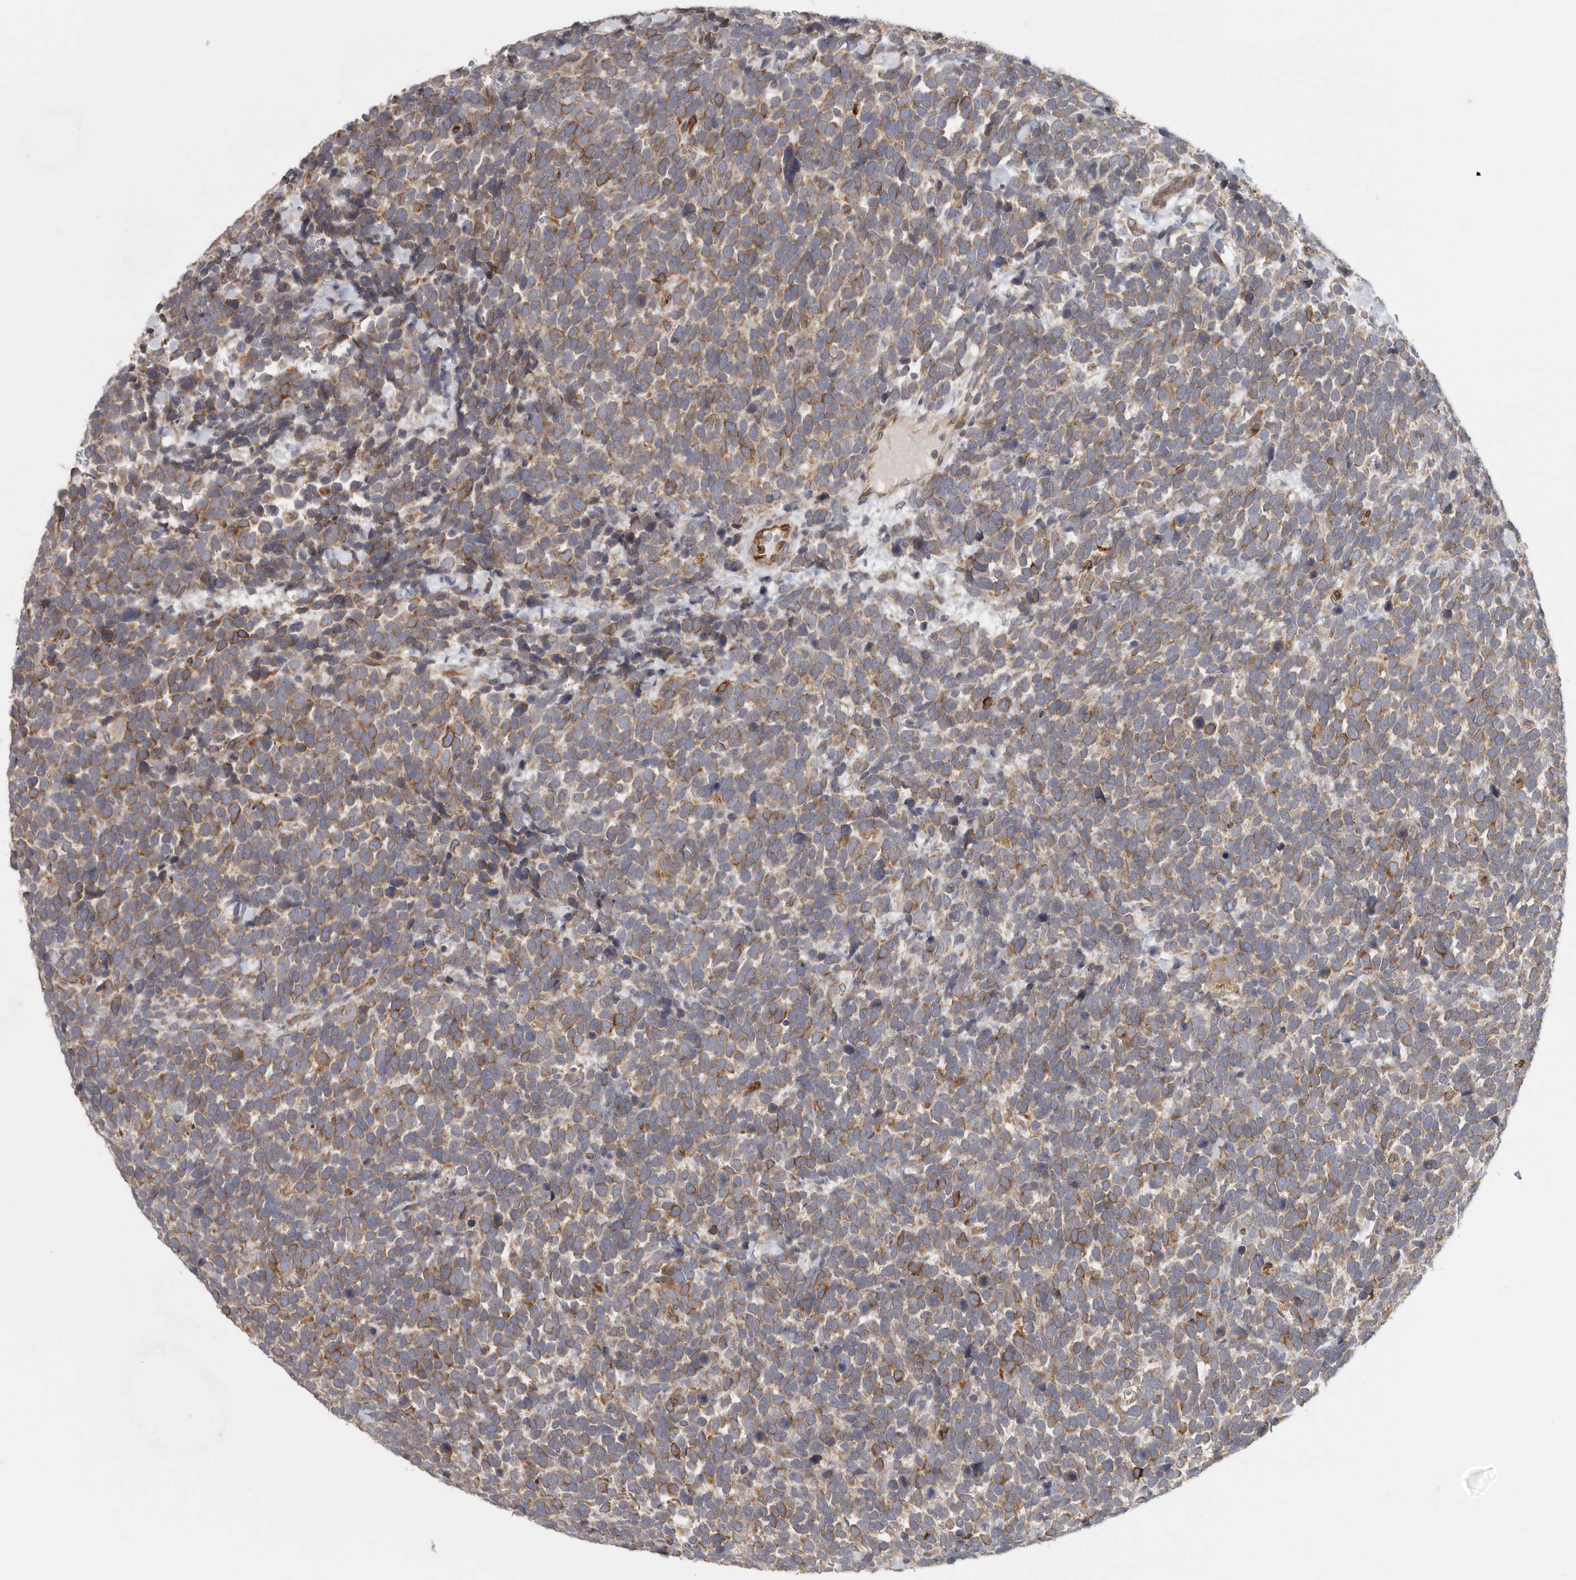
{"staining": {"intensity": "moderate", "quantity": ">75%", "location": "cytoplasmic/membranous"}, "tissue": "urothelial cancer", "cell_type": "Tumor cells", "image_type": "cancer", "snomed": [{"axis": "morphology", "description": "Urothelial carcinoma, High grade"}, {"axis": "topography", "description": "Urinary bladder"}], "caption": "High-grade urothelial carcinoma was stained to show a protein in brown. There is medium levels of moderate cytoplasmic/membranous expression in approximately >75% of tumor cells.", "gene": "BCAP29", "patient": {"sex": "female", "age": 82}}